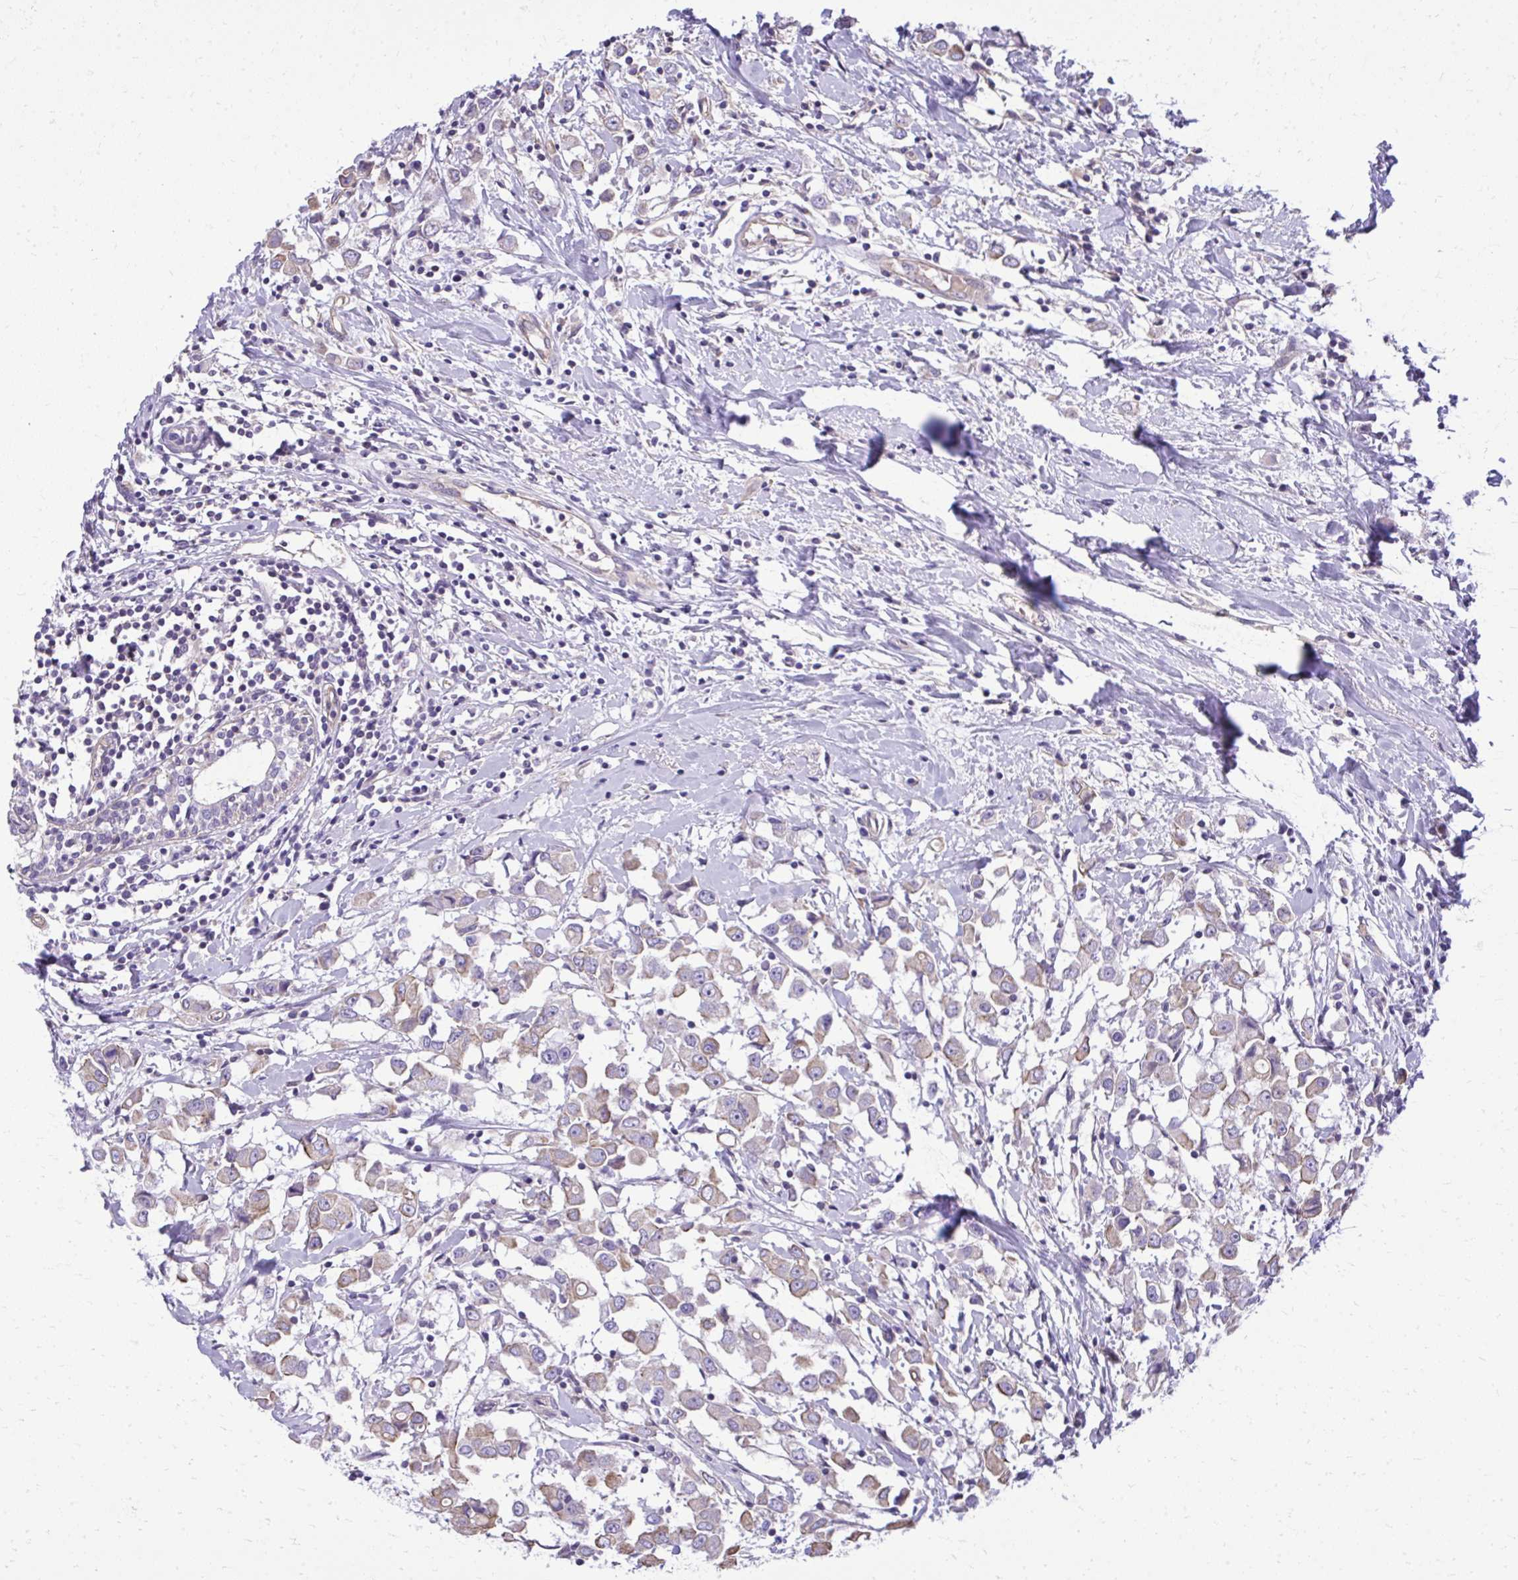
{"staining": {"intensity": "moderate", "quantity": "25%-75%", "location": "cytoplasmic/membranous"}, "tissue": "breast cancer", "cell_type": "Tumor cells", "image_type": "cancer", "snomed": [{"axis": "morphology", "description": "Duct carcinoma"}, {"axis": "topography", "description": "Breast"}], "caption": "Breast invasive ductal carcinoma stained for a protein displays moderate cytoplasmic/membranous positivity in tumor cells. The protein of interest is shown in brown color, while the nuclei are stained blue.", "gene": "RUNDC3B", "patient": {"sex": "female", "age": 61}}